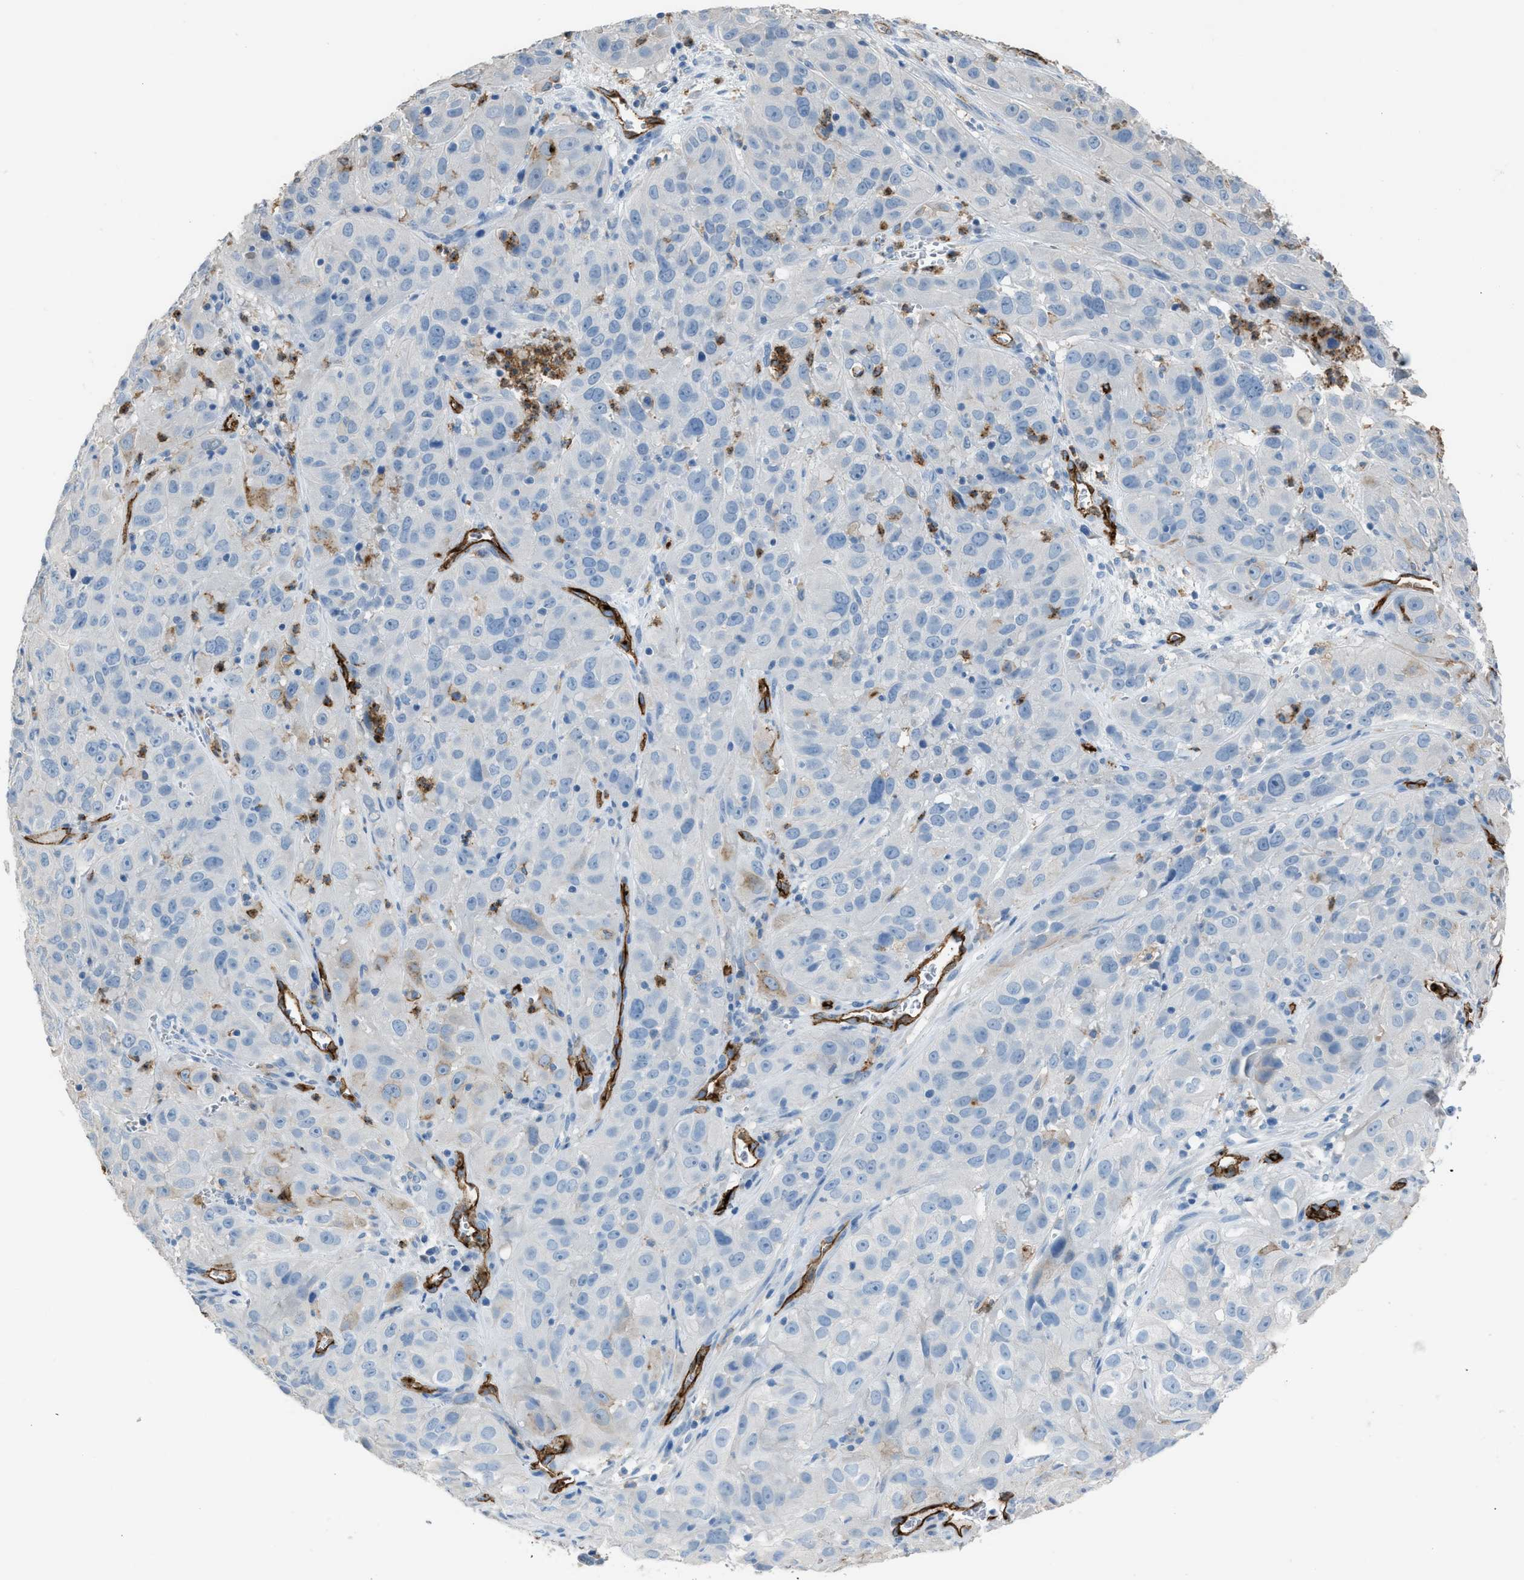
{"staining": {"intensity": "weak", "quantity": "<25%", "location": "cytoplasmic/membranous"}, "tissue": "cervical cancer", "cell_type": "Tumor cells", "image_type": "cancer", "snomed": [{"axis": "morphology", "description": "Squamous cell carcinoma, NOS"}, {"axis": "topography", "description": "Cervix"}], "caption": "Cervical squamous cell carcinoma was stained to show a protein in brown. There is no significant expression in tumor cells. (Brightfield microscopy of DAB IHC at high magnification).", "gene": "DYSF", "patient": {"sex": "female", "age": 32}}